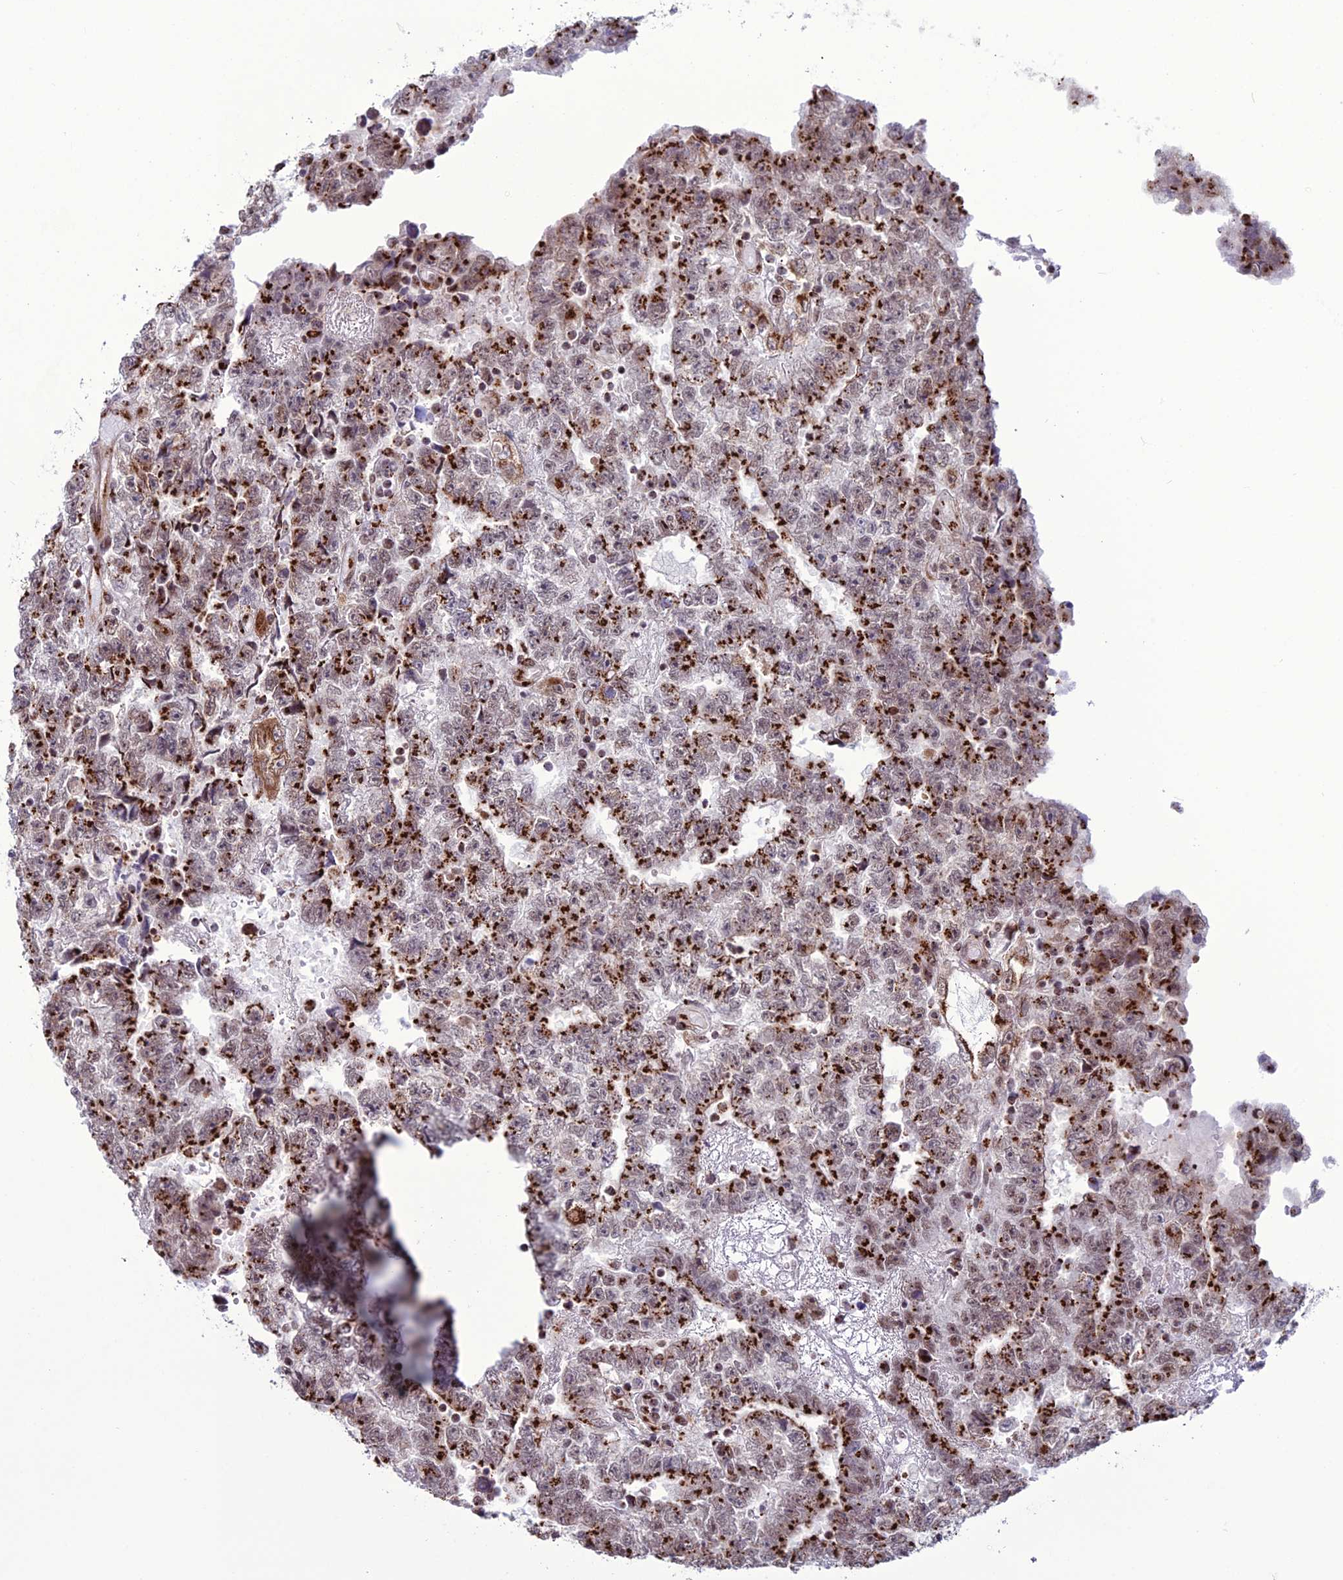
{"staining": {"intensity": "strong", "quantity": ">75%", "location": "cytoplasmic/membranous,nuclear"}, "tissue": "testis cancer", "cell_type": "Tumor cells", "image_type": "cancer", "snomed": [{"axis": "morphology", "description": "Carcinoma, Embryonal, NOS"}, {"axis": "topography", "description": "Testis"}], "caption": "Immunohistochemical staining of human testis cancer (embryonal carcinoma) exhibits high levels of strong cytoplasmic/membranous and nuclear staining in about >75% of tumor cells.", "gene": "PLEKHA4", "patient": {"sex": "male", "age": 25}}